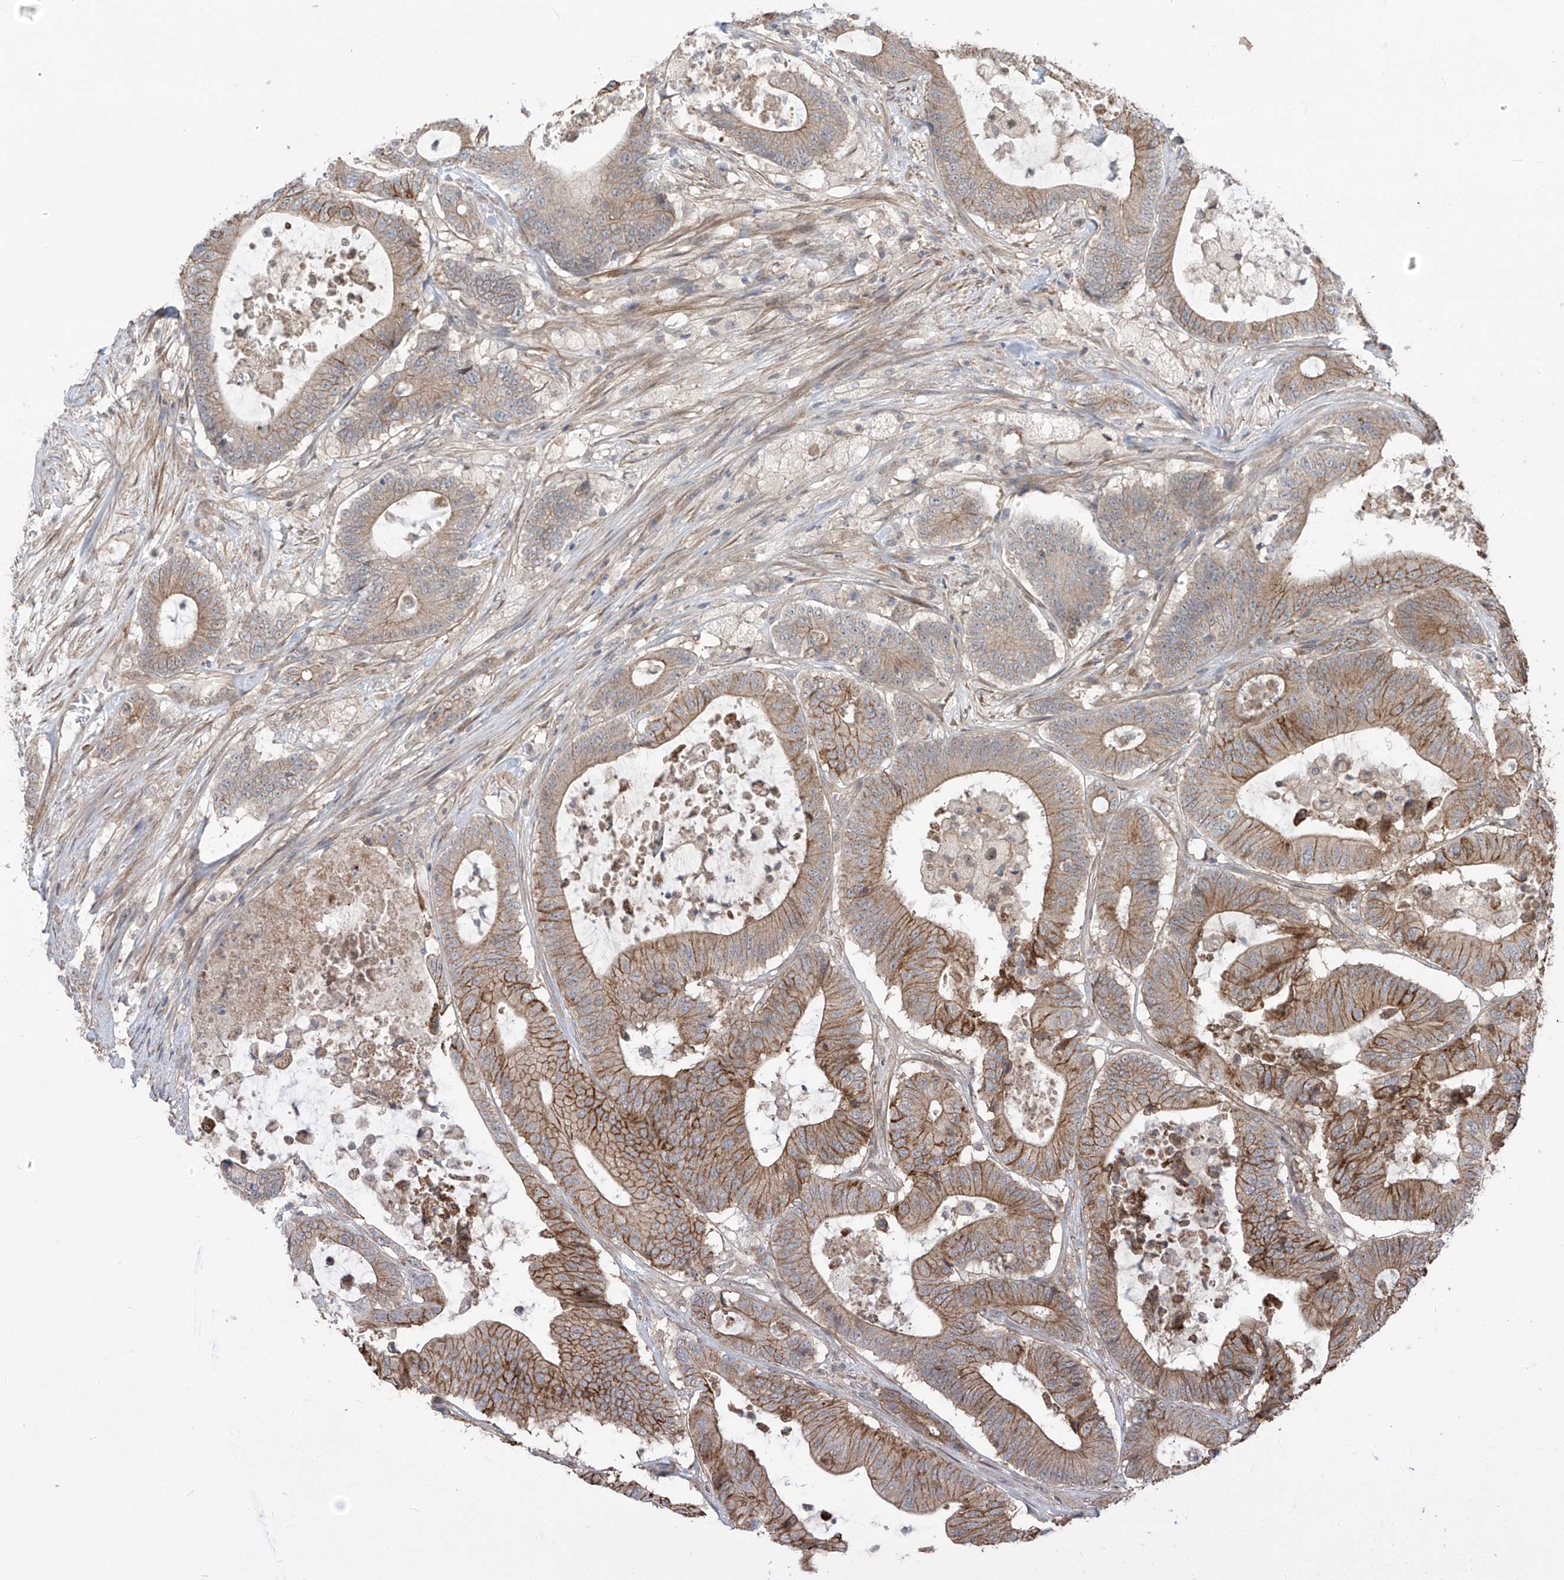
{"staining": {"intensity": "moderate", "quantity": ">75%", "location": "cytoplasmic/membranous"}, "tissue": "colorectal cancer", "cell_type": "Tumor cells", "image_type": "cancer", "snomed": [{"axis": "morphology", "description": "Adenocarcinoma, NOS"}, {"axis": "topography", "description": "Colon"}], "caption": "Tumor cells display moderate cytoplasmic/membranous positivity in approximately >75% of cells in colorectal cancer (adenocarcinoma).", "gene": "LRRC74A", "patient": {"sex": "female", "age": 84}}